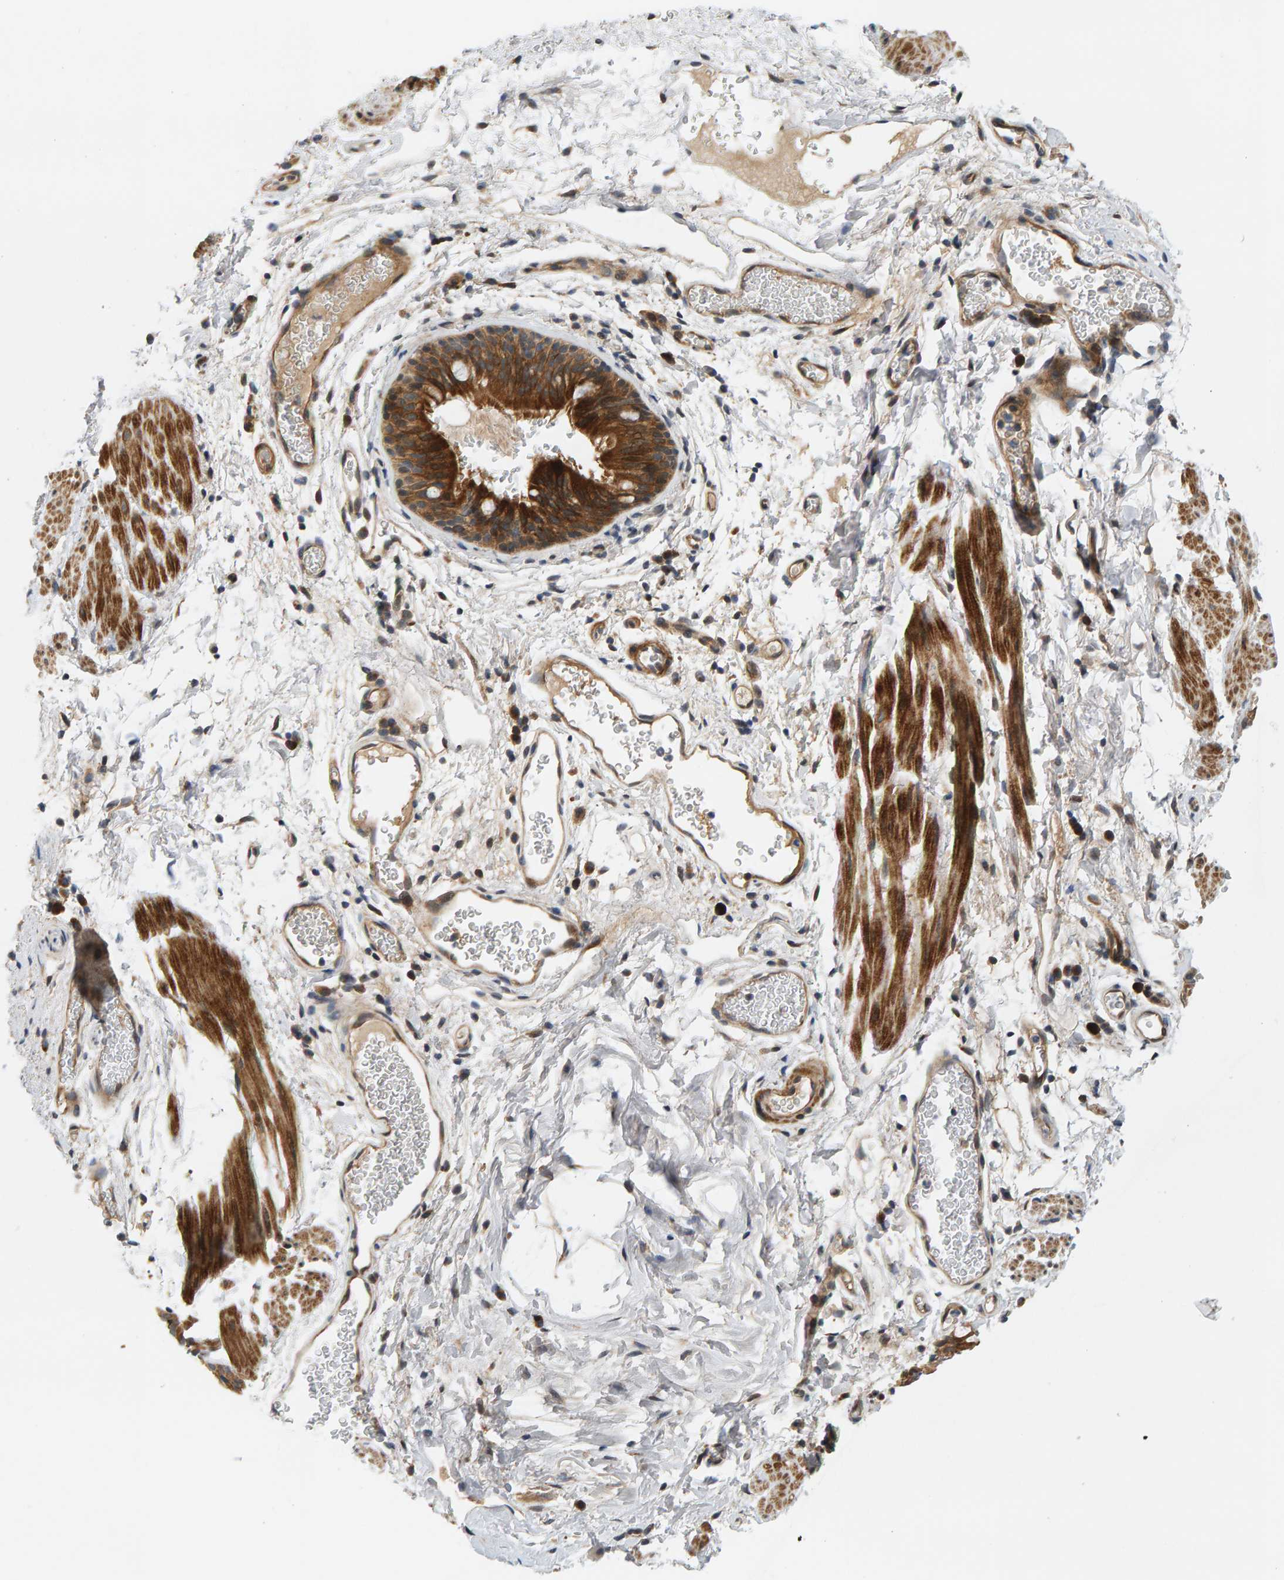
{"staining": {"intensity": "strong", "quantity": ">75%", "location": "cytoplasmic/membranous"}, "tissue": "bronchus", "cell_type": "Respiratory epithelial cells", "image_type": "normal", "snomed": [{"axis": "morphology", "description": "Normal tissue, NOS"}, {"axis": "topography", "description": "Cartilage tissue"}, {"axis": "topography", "description": "Bronchus"}], "caption": "DAB (3,3'-diaminobenzidine) immunohistochemical staining of benign human bronchus exhibits strong cytoplasmic/membranous protein staining in approximately >75% of respiratory epithelial cells.", "gene": "BAHCC1", "patient": {"sex": "female", "age": 53}}